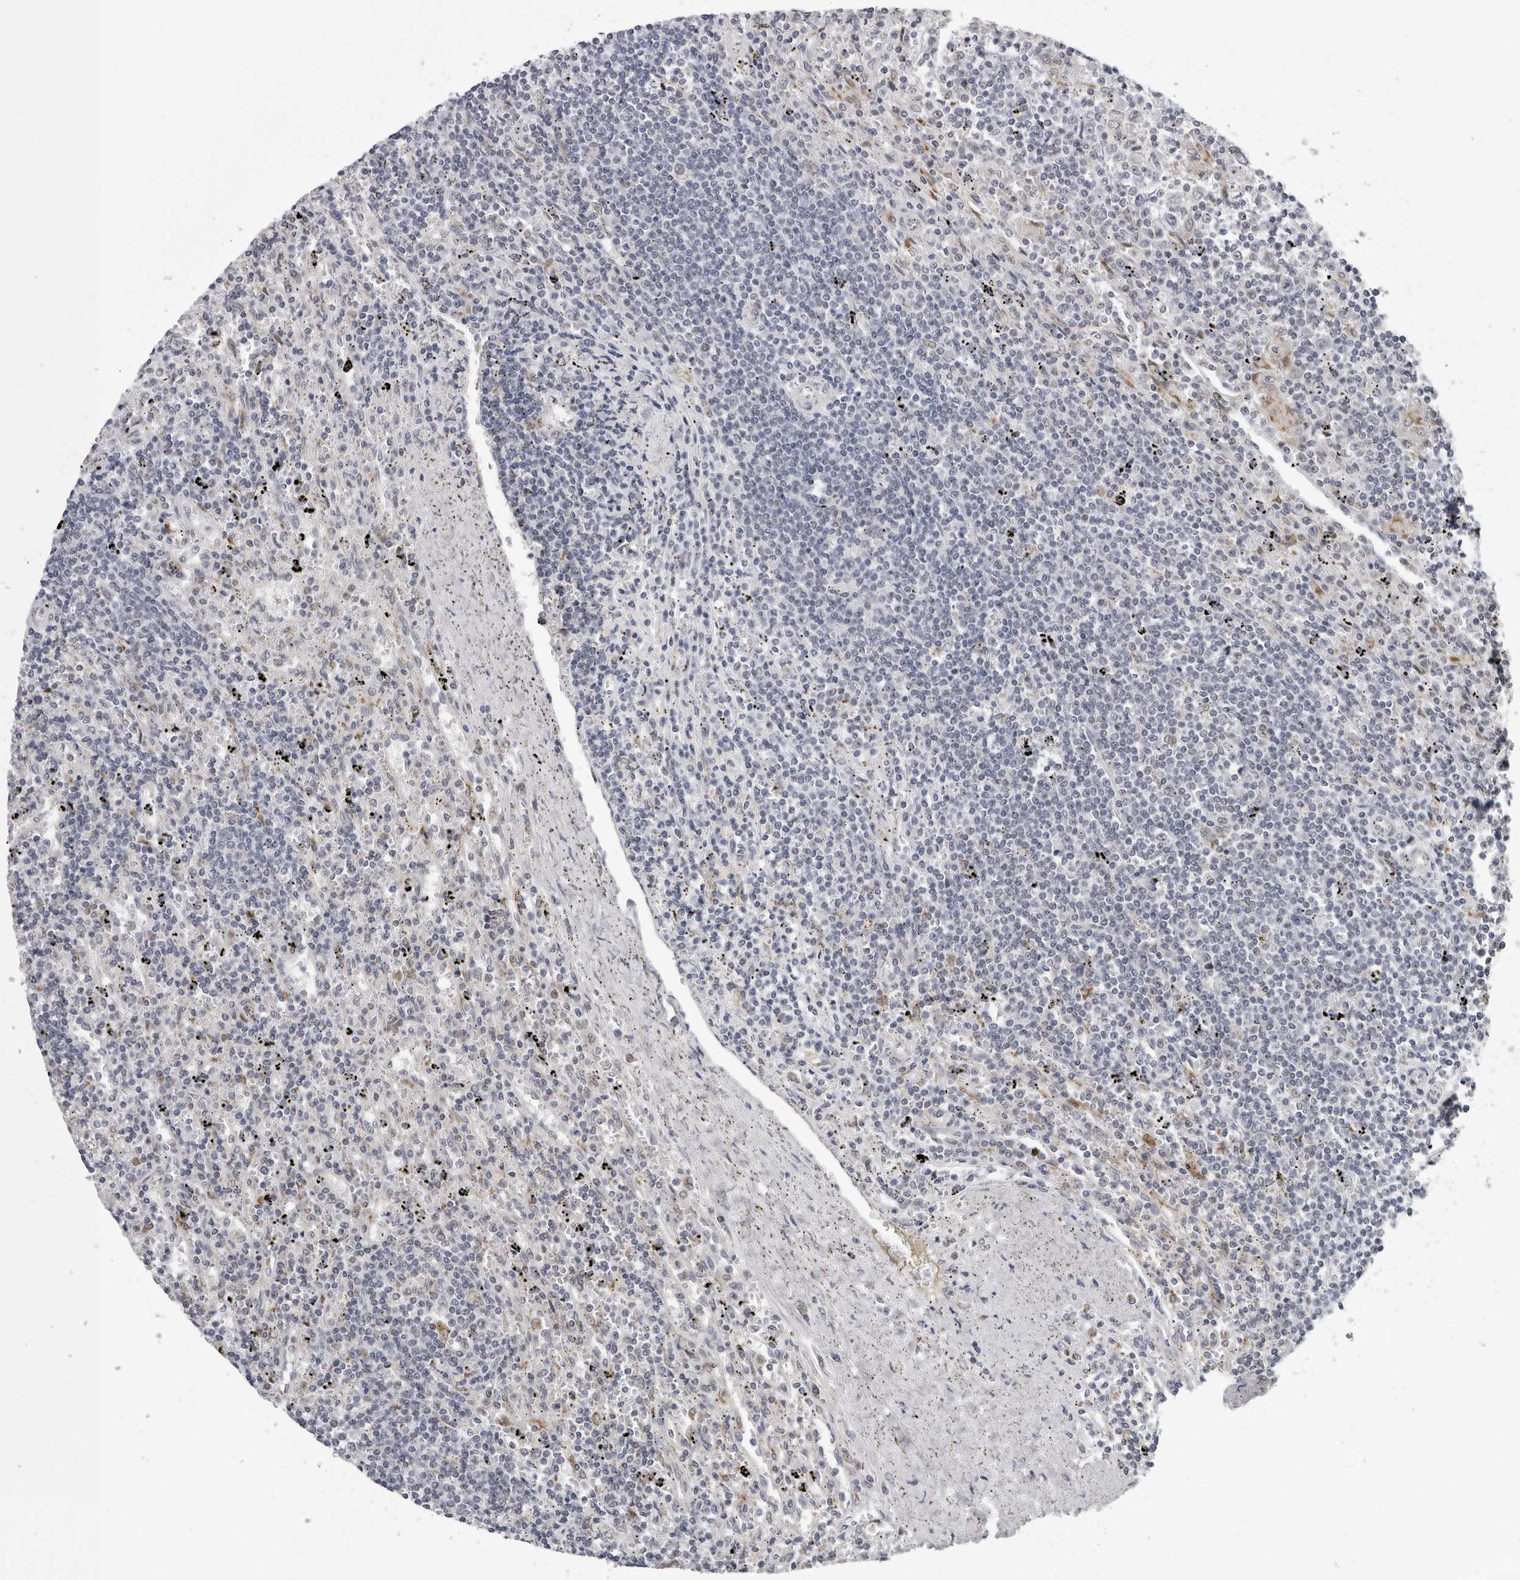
{"staining": {"intensity": "negative", "quantity": "none", "location": "none"}, "tissue": "lymphoma", "cell_type": "Tumor cells", "image_type": "cancer", "snomed": [{"axis": "morphology", "description": "Malignant lymphoma, non-Hodgkin's type, Low grade"}, {"axis": "topography", "description": "Spleen"}], "caption": "Image shows no protein staining in tumor cells of lymphoma tissue. The staining was performed using DAB to visualize the protein expression in brown, while the nuclei were stained in blue with hematoxylin (Magnification: 20x).", "gene": "CPT2", "patient": {"sex": "male", "age": 76}}